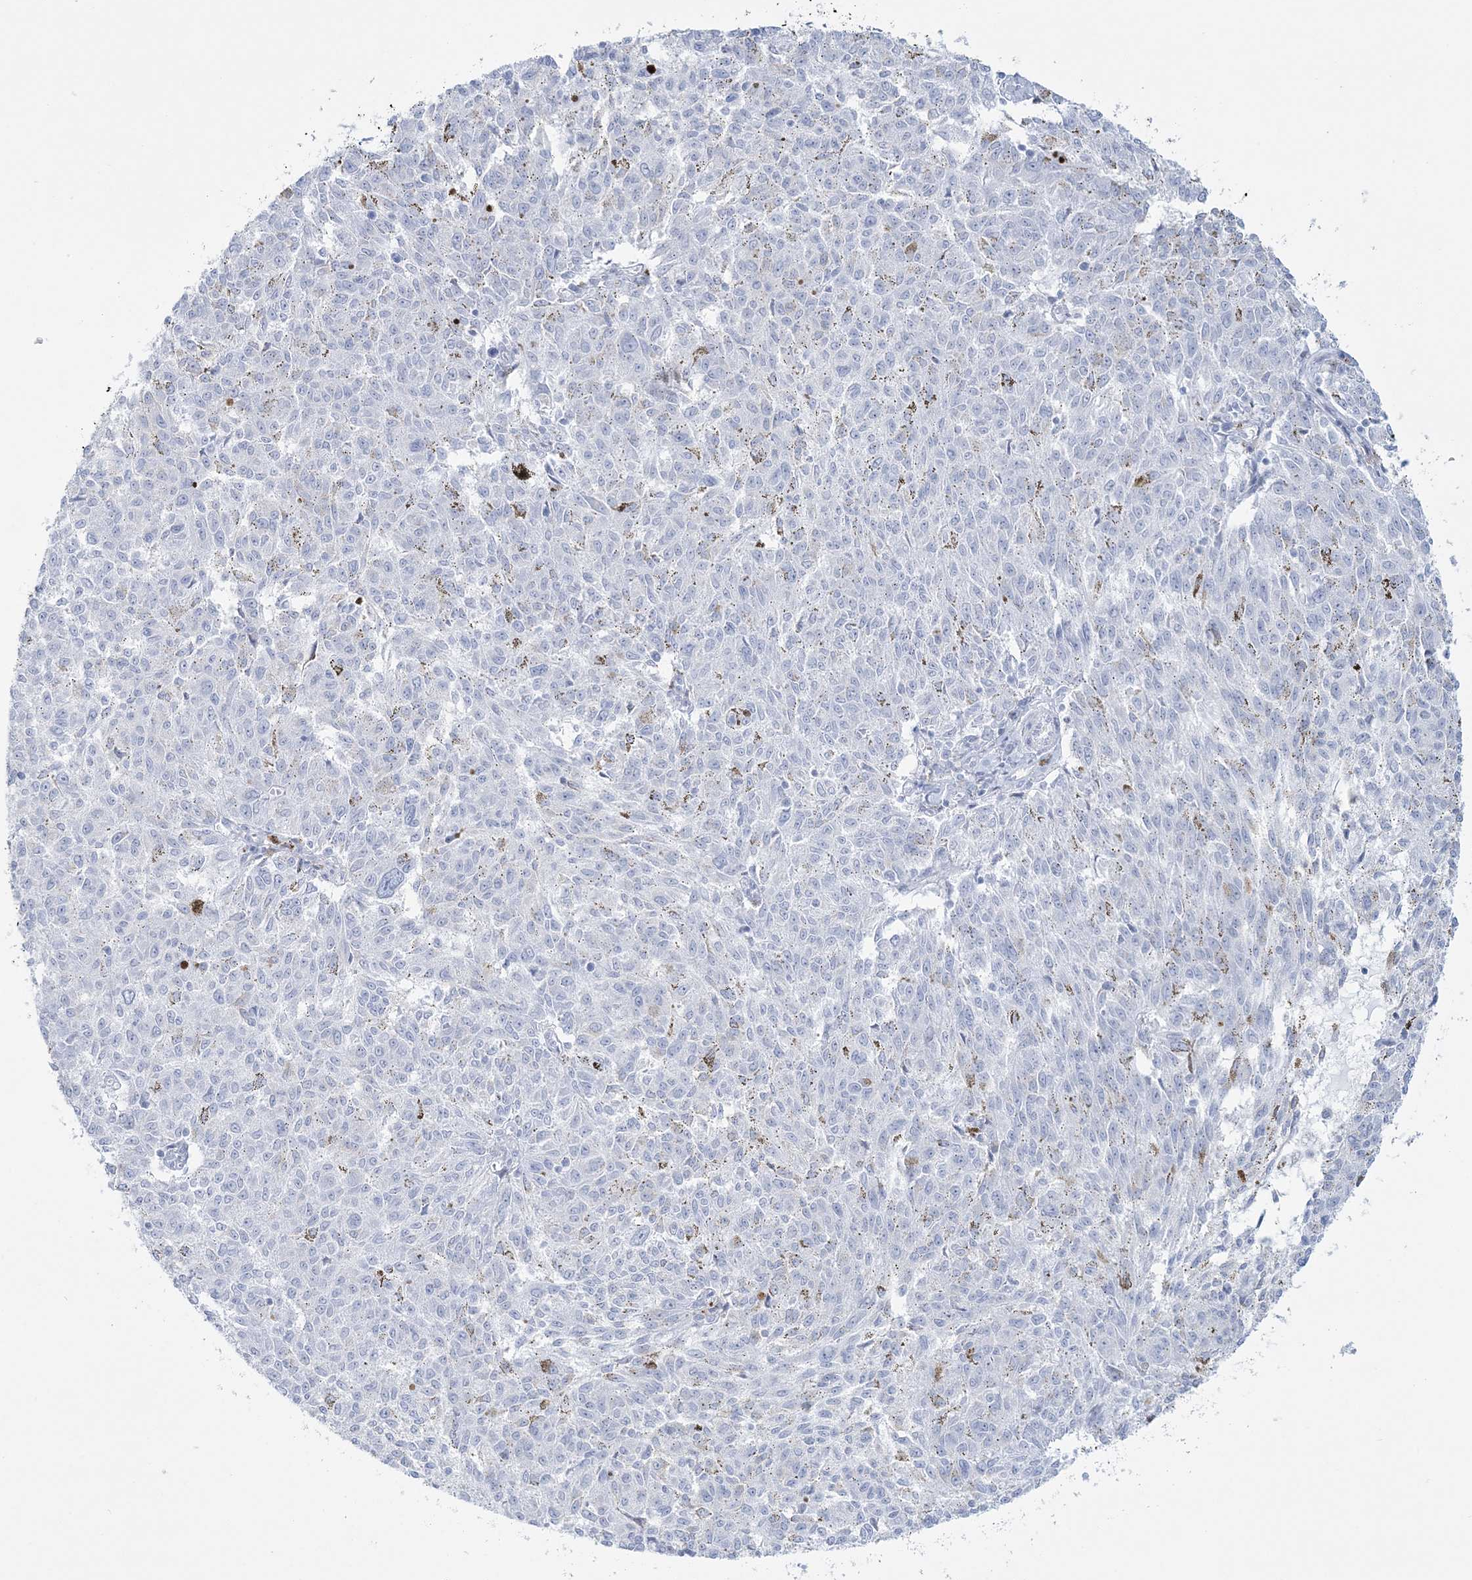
{"staining": {"intensity": "negative", "quantity": "none", "location": "none"}, "tissue": "melanoma", "cell_type": "Tumor cells", "image_type": "cancer", "snomed": [{"axis": "morphology", "description": "Malignant melanoma, NOS"}, {"axis": "topography", "description": "Skin"}], "caption": "Tumor cells show no significant staining in malignant melanoma.", "gene": "ADGB", "patient": {"sex": "female", "age": 72}}